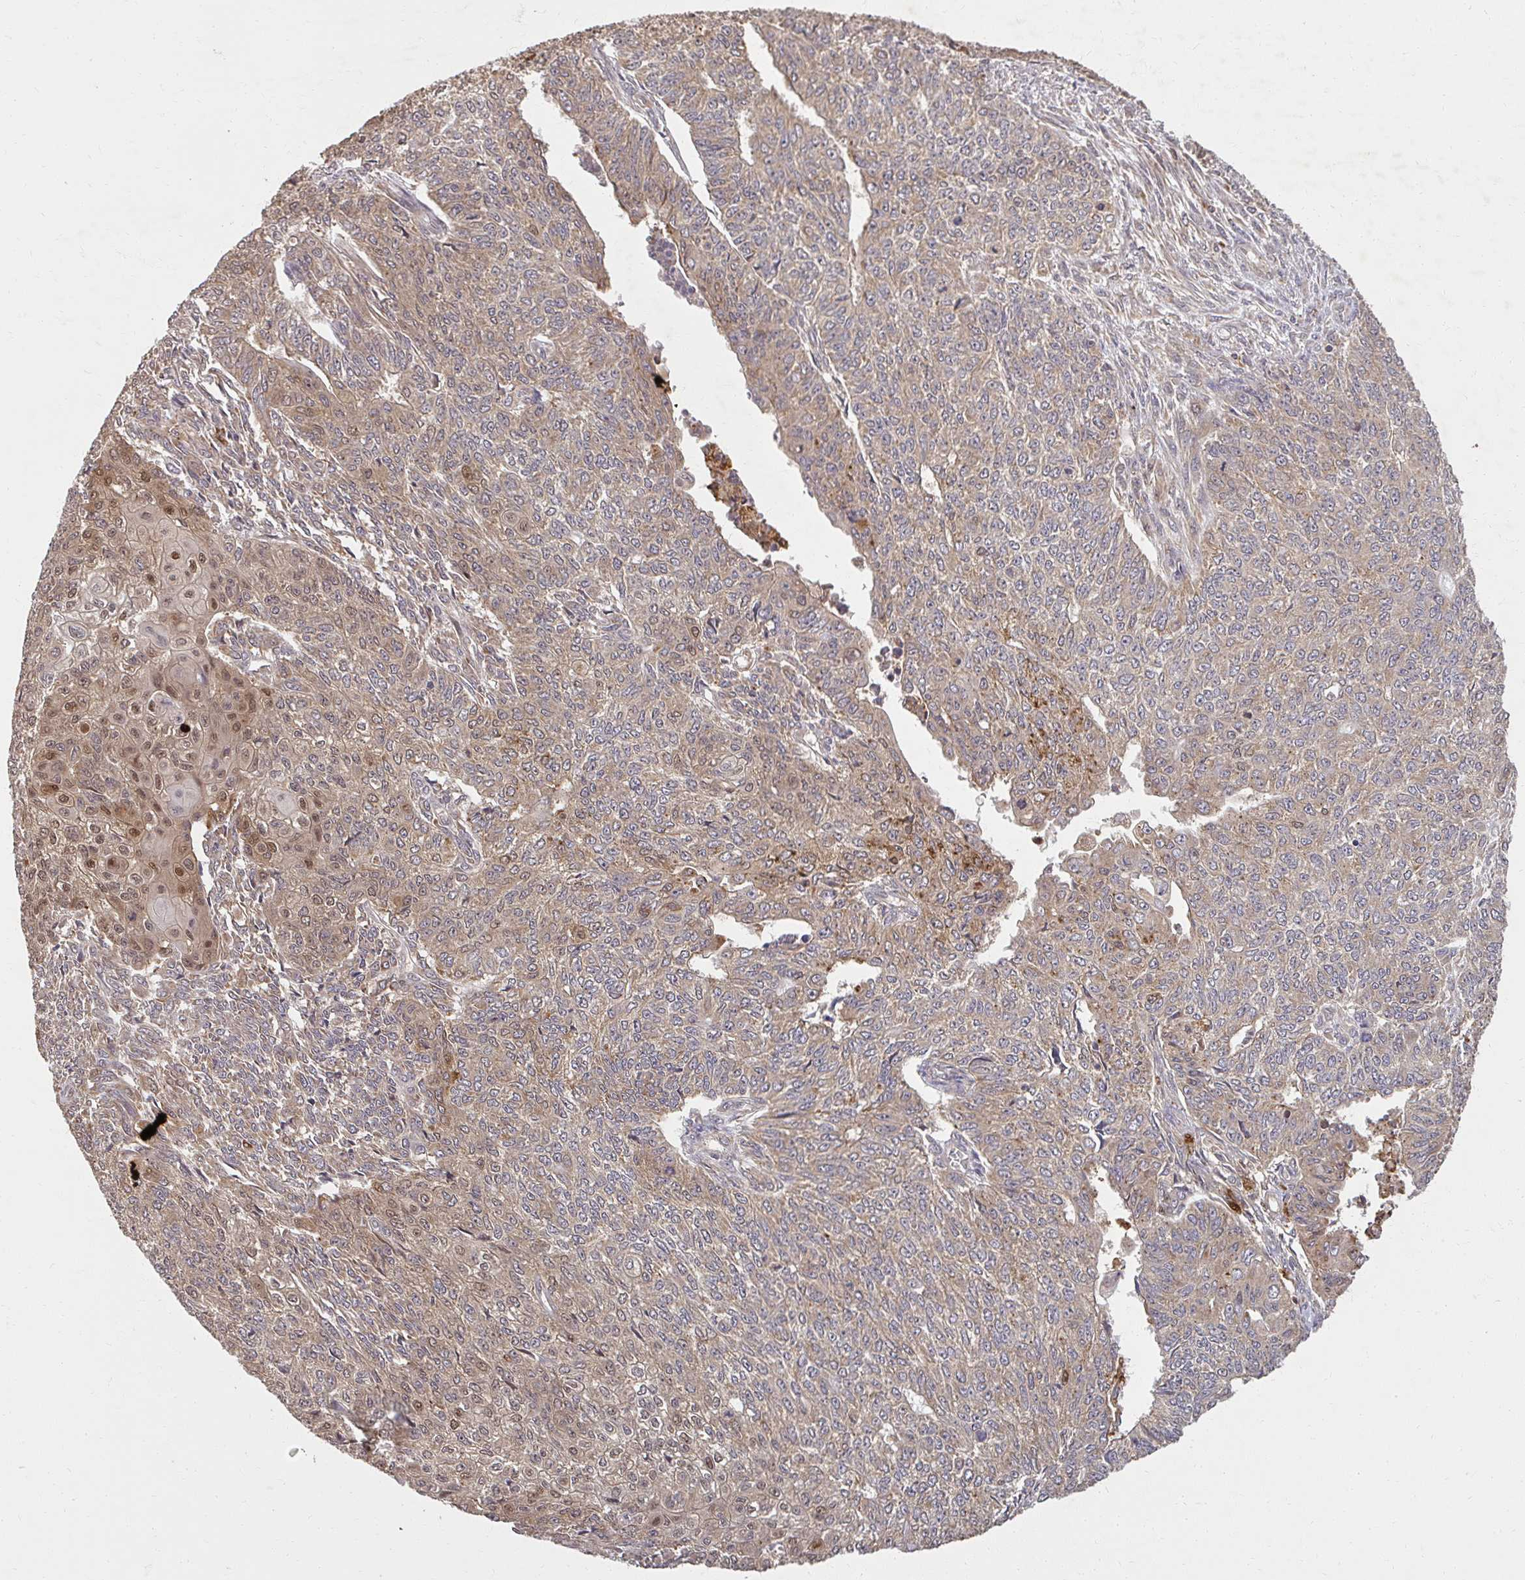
{"staining": {"intensity": "moderate", "quantity": ">75%", "location": "cytoplasmic/membranous"}, "tissue": "endometrial cancer", "cell_type": "Tumor cells", "image_type": "cancer", "snomed": [{"axis": "morphology", "description": "Adenocarcinoma, NOS"}, {"axis": "topography", "description": "Endometrium"}], "caption": "Immunohistochemistry (IHC) of human adenocarcinoma (endometrial) reveals medium levels of moderate cytoplasmic/membranous expression in about >75% of tumor cells.", "gene": "LARS2", "patient": {"sex": "female", "age": 32}}